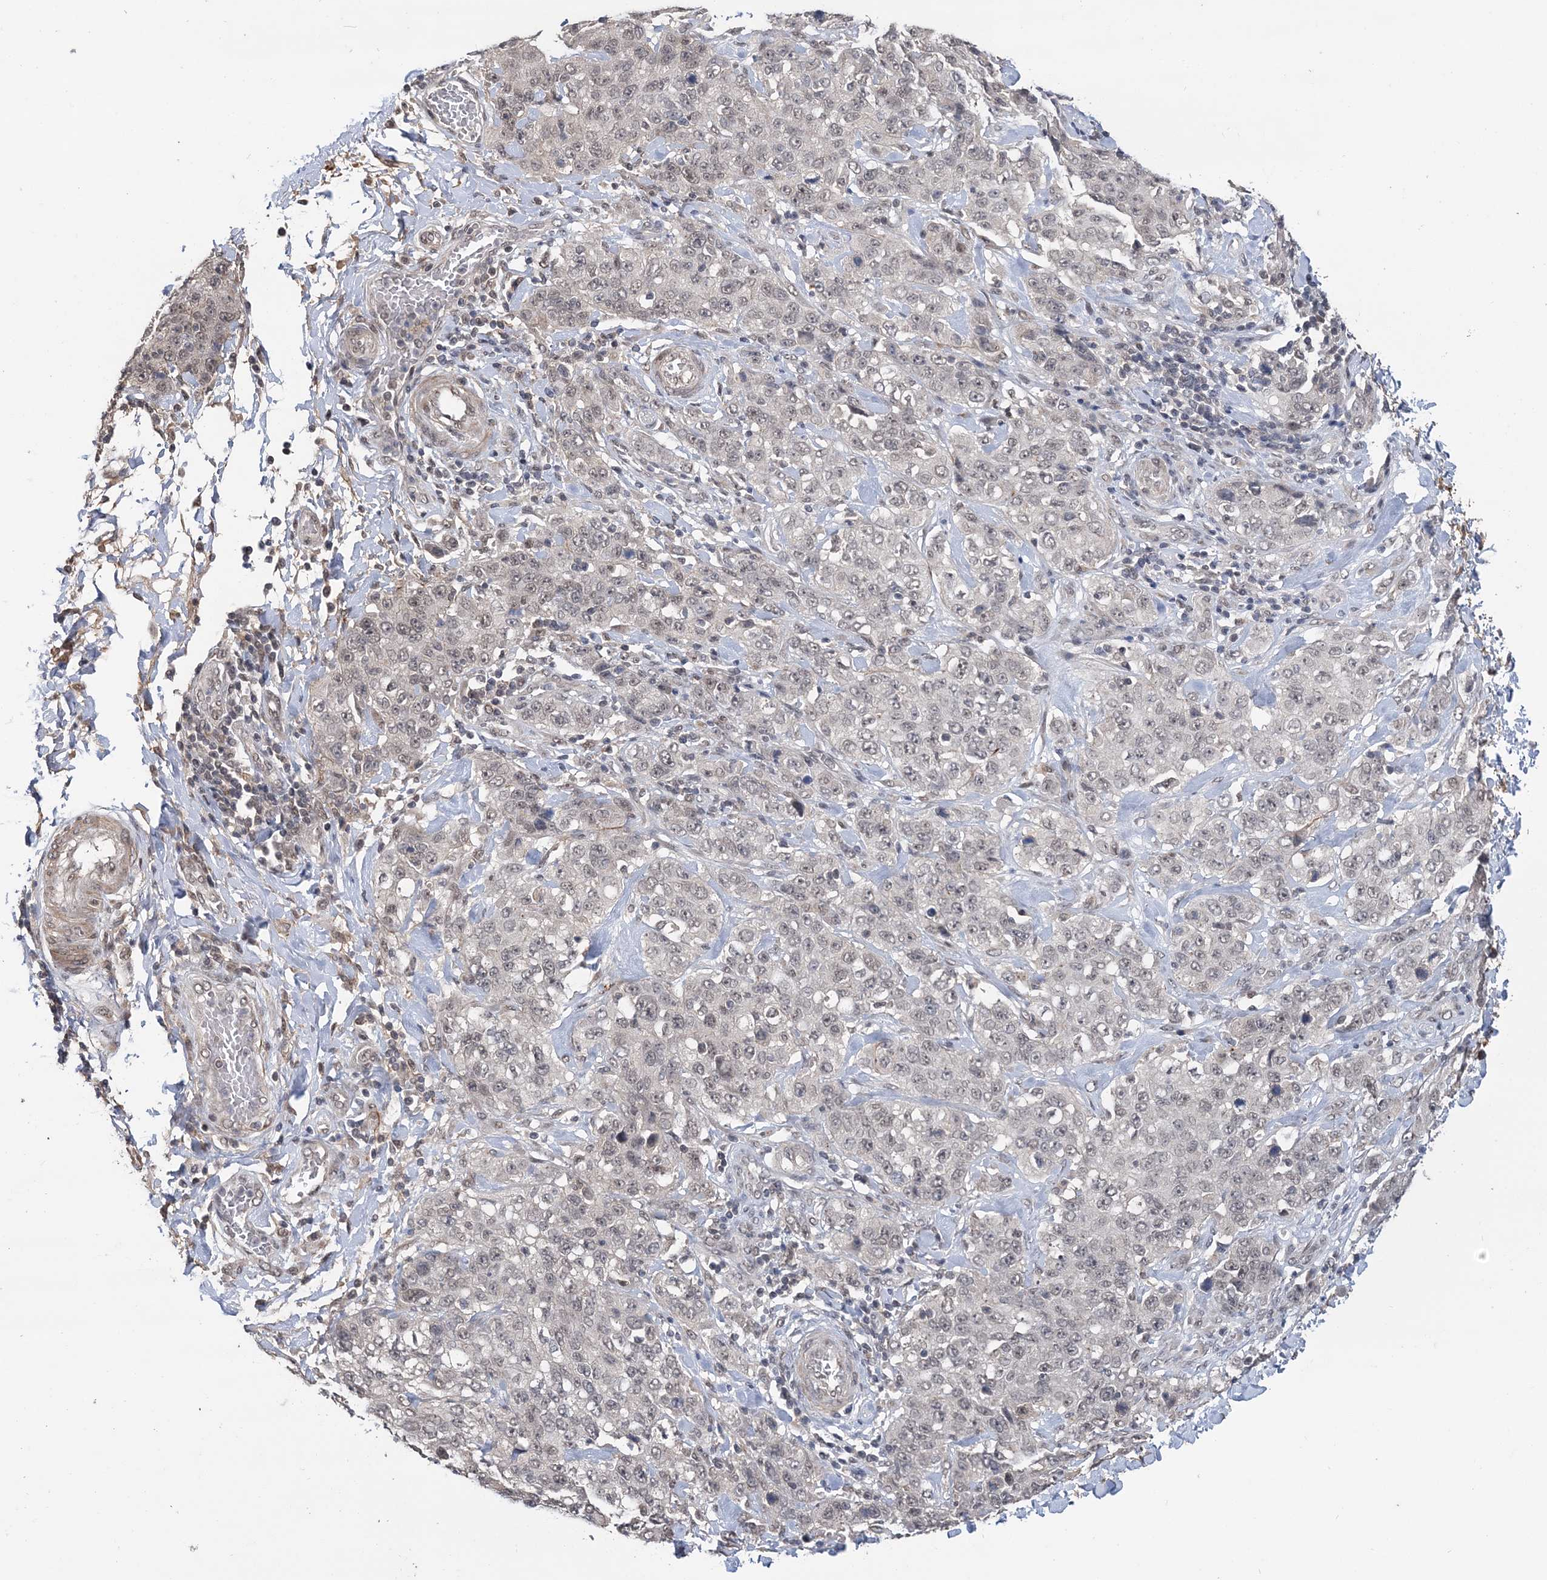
{"staining": {"intensity": "negative", "quantity": "none", "location": "none"}, "tissue": "stomach cancer", "cell_type": "Tumor cells", "image_type": "cancer", "snomed": [{"axis": "morphology", "description": "Adenocarcinoma, NOS"}, {"axis": "topography", "description": "Stomach"}], "caption": "Tumor cells are negative for protein expression in human stomach cancer (adenocarcinoma). (Brightfield microscopy of DAB (3,3'-diaminobenzidine) IHC at high magnification).", "gene": "TSHZ2", "patient": {"sex": "male", "age": 48}}